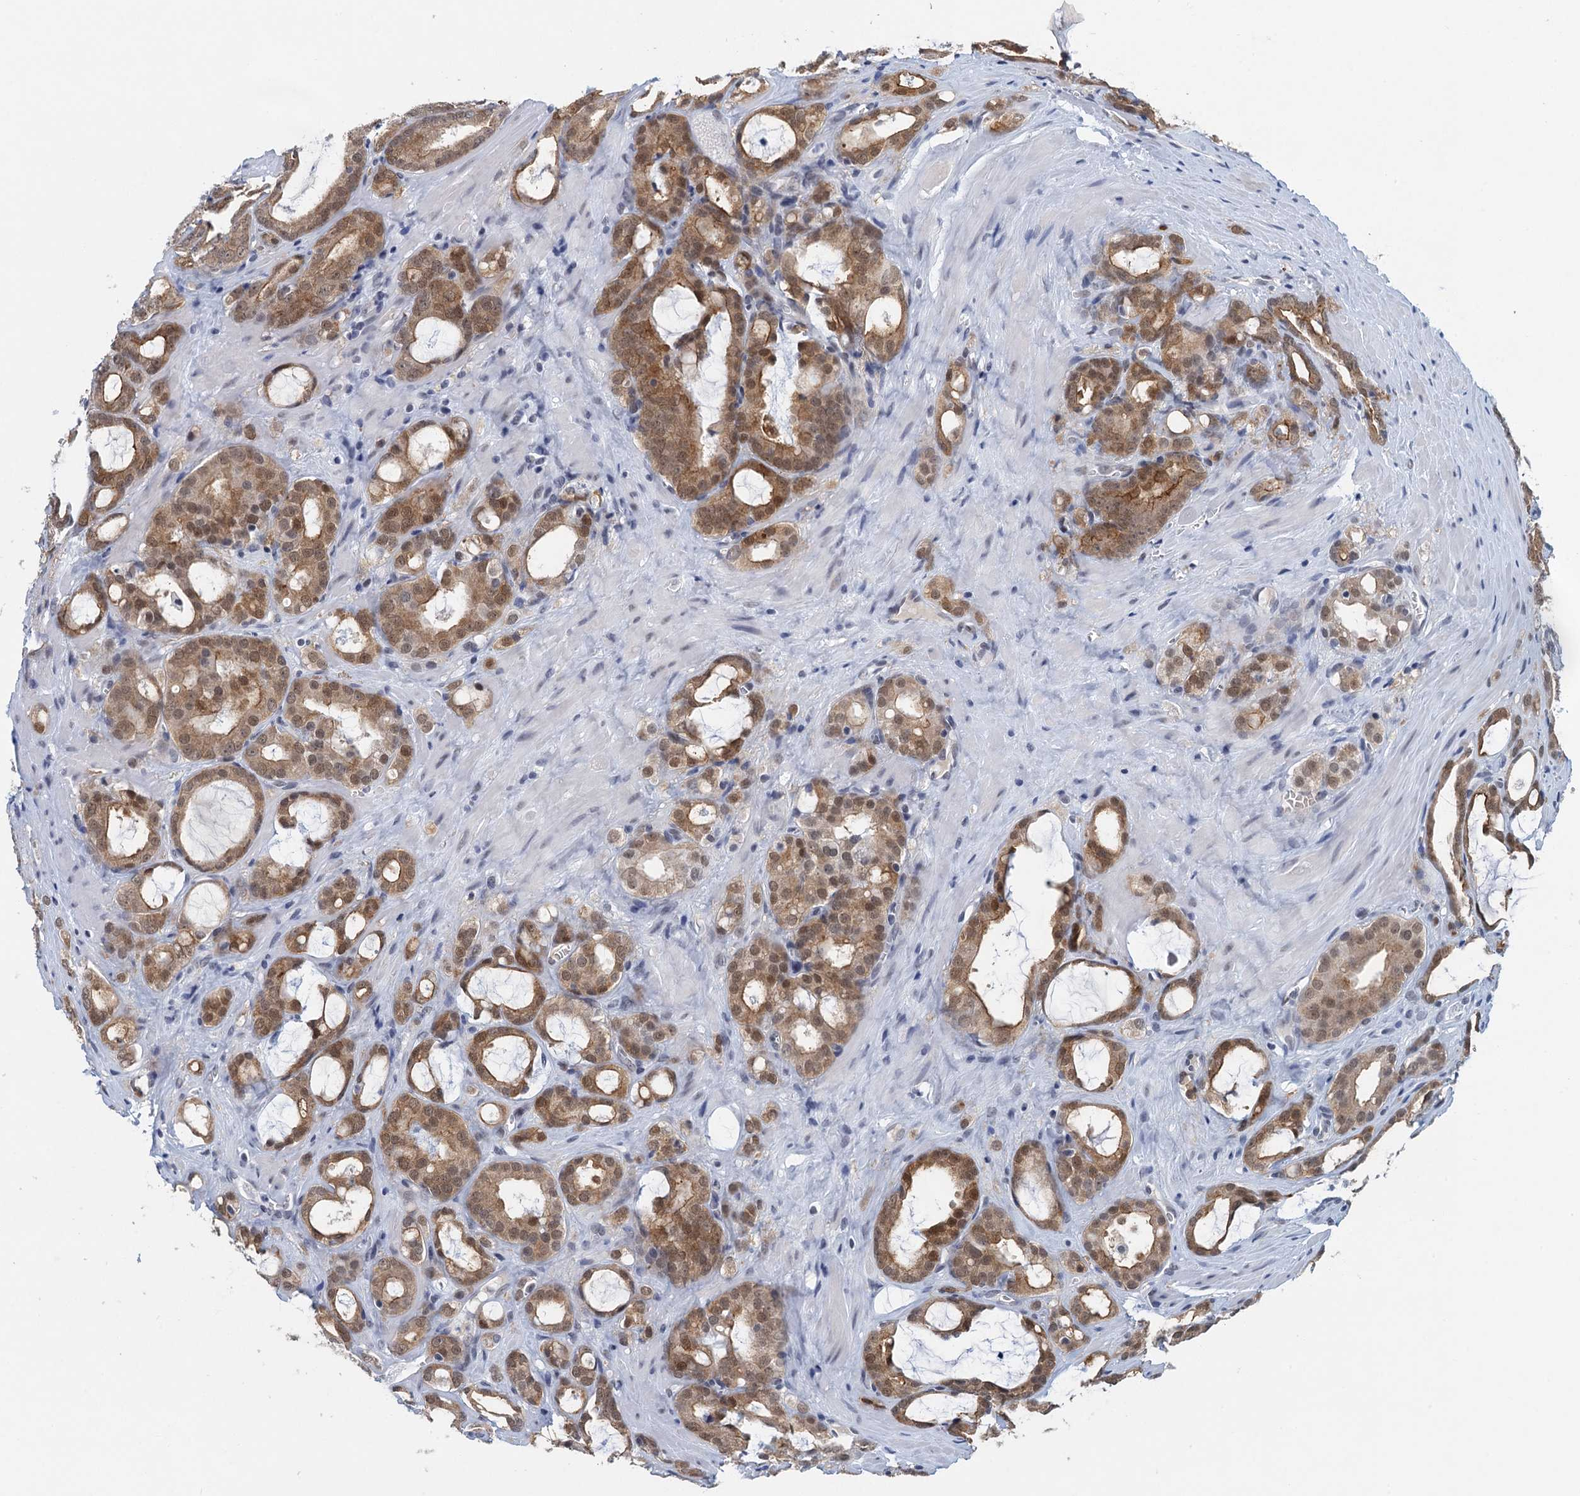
{"staining": {"intensity": "moderate", "quantity": ">75%", "location": "cytoplasmic/membranous,nuclear"}, "tissue": "prostate cancer", "cell_type": "Tumor cells", "image_type": "cancer", "snomed": [{"axis": "morphology", "description": "Adenocarcinoma, High grade"}, {"axis": "topography", "description": "Prostate"}], "caption": "Immunohistochemical staining of human prostate adenocarcinoma (high-grade) reveals medium levels of moderate cytoplasmic/membranous and nuclear protein staining in approximately >75% of tumor cells. (IHC, brightfield microscopy, high magnification).", "gene": "EPS8L1", "patient": {"sex": "male", "age": 72}}